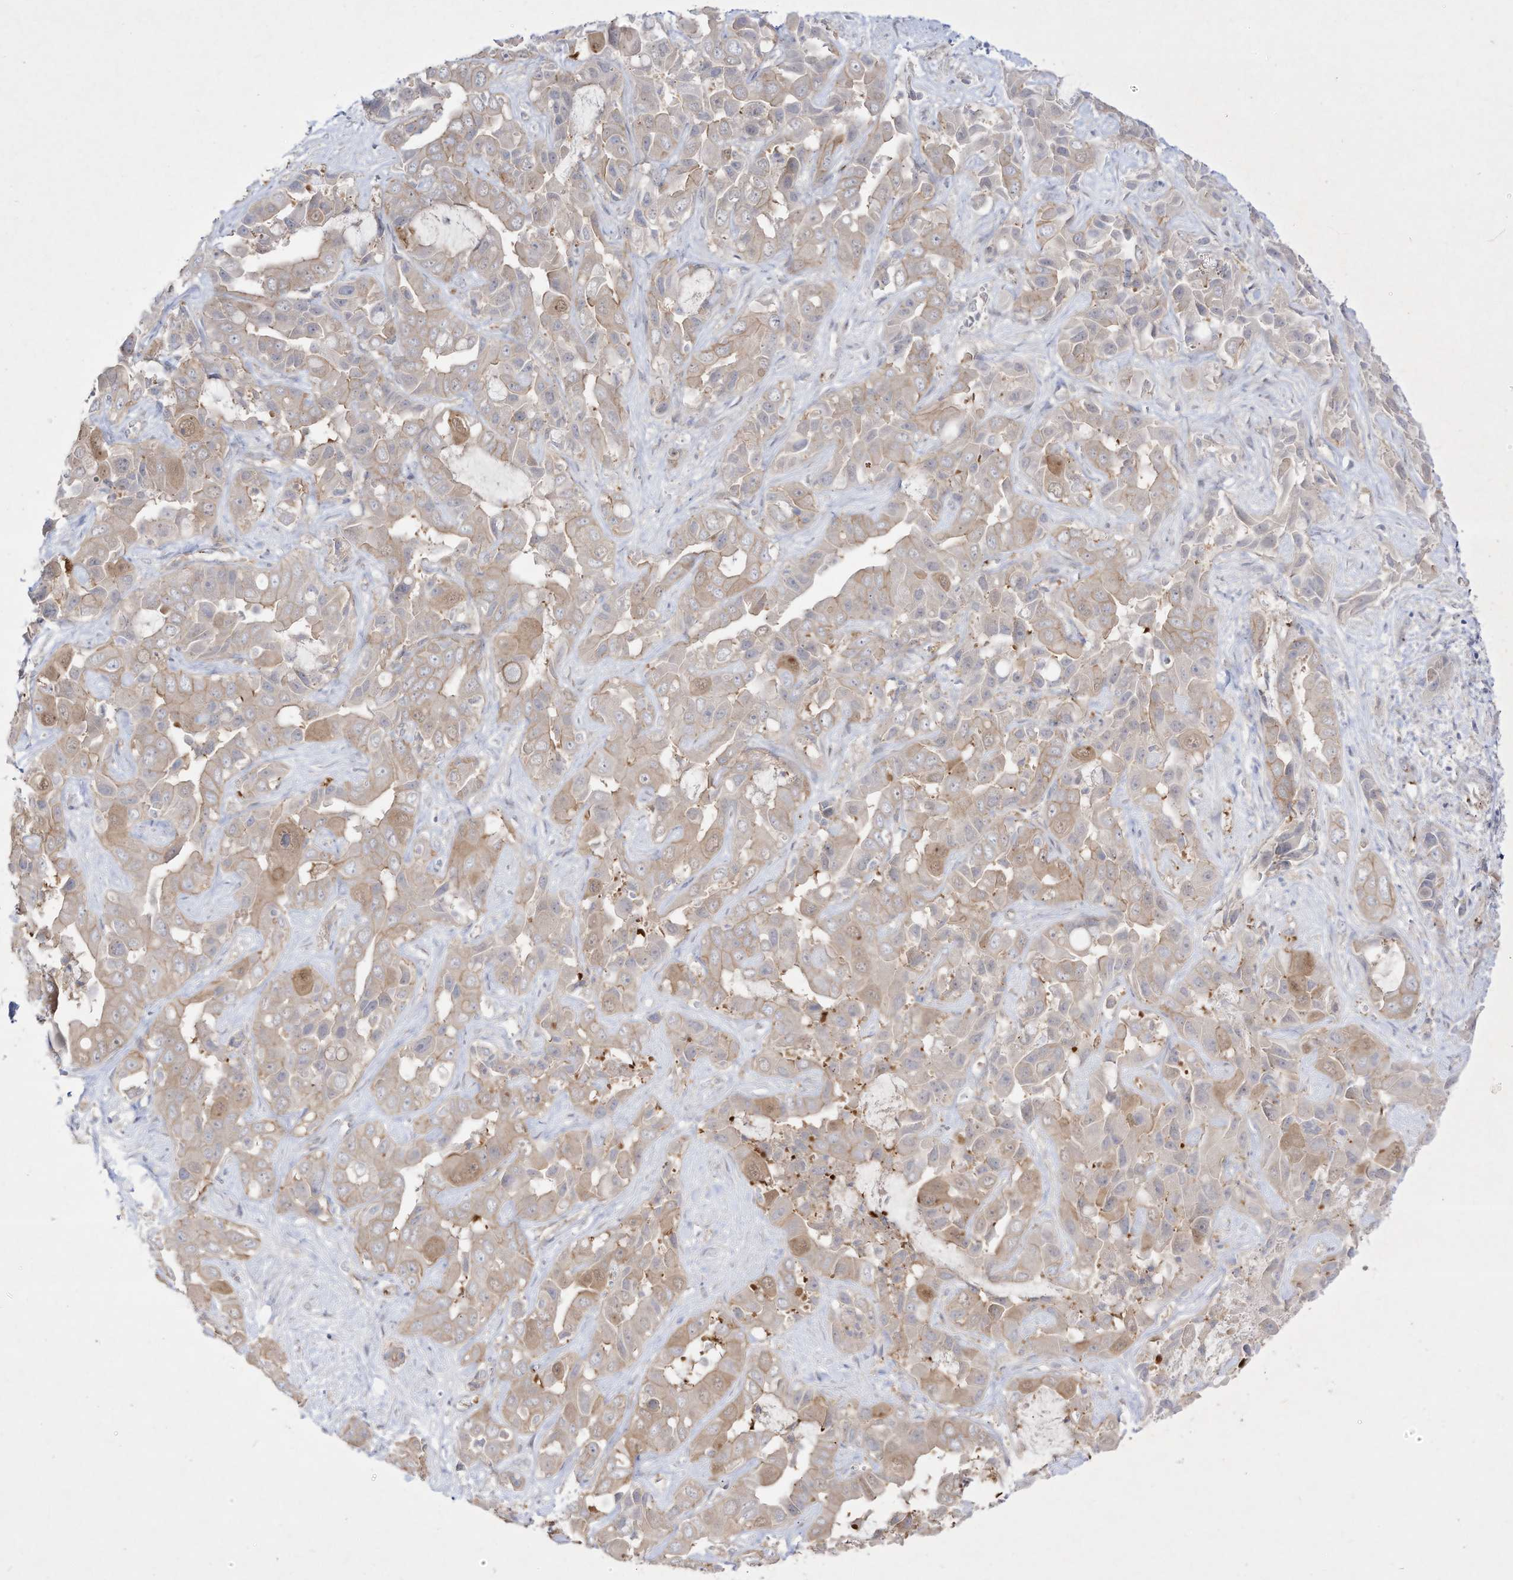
{"staining": {"intensity": "weak", "quantity": ">75%", "location": "cytoplasmic/membranous"}, "tissue": "liver cancer", "cell_type": "Tumor cells", "image_type": "cancer", "snomed": [{"axis": "morphology", "description": "Cholangiocarcinoma"}, {"axis": "topography", "description": "Liver"}], "caption": "IHC (DAB) staining of liver cholangiocarcinoma displays weak cytoplasmic/membranous protein expression in approximately >75% of tumor cells. The protein is stained brown, and the nuclei are stained in blue (DAB (3,3'-diaminobenzidine) IHC with brightfield microscopy, high magnification).", "gene": "ZGRF1", "patient": {"sex": "female", "age": 52}}